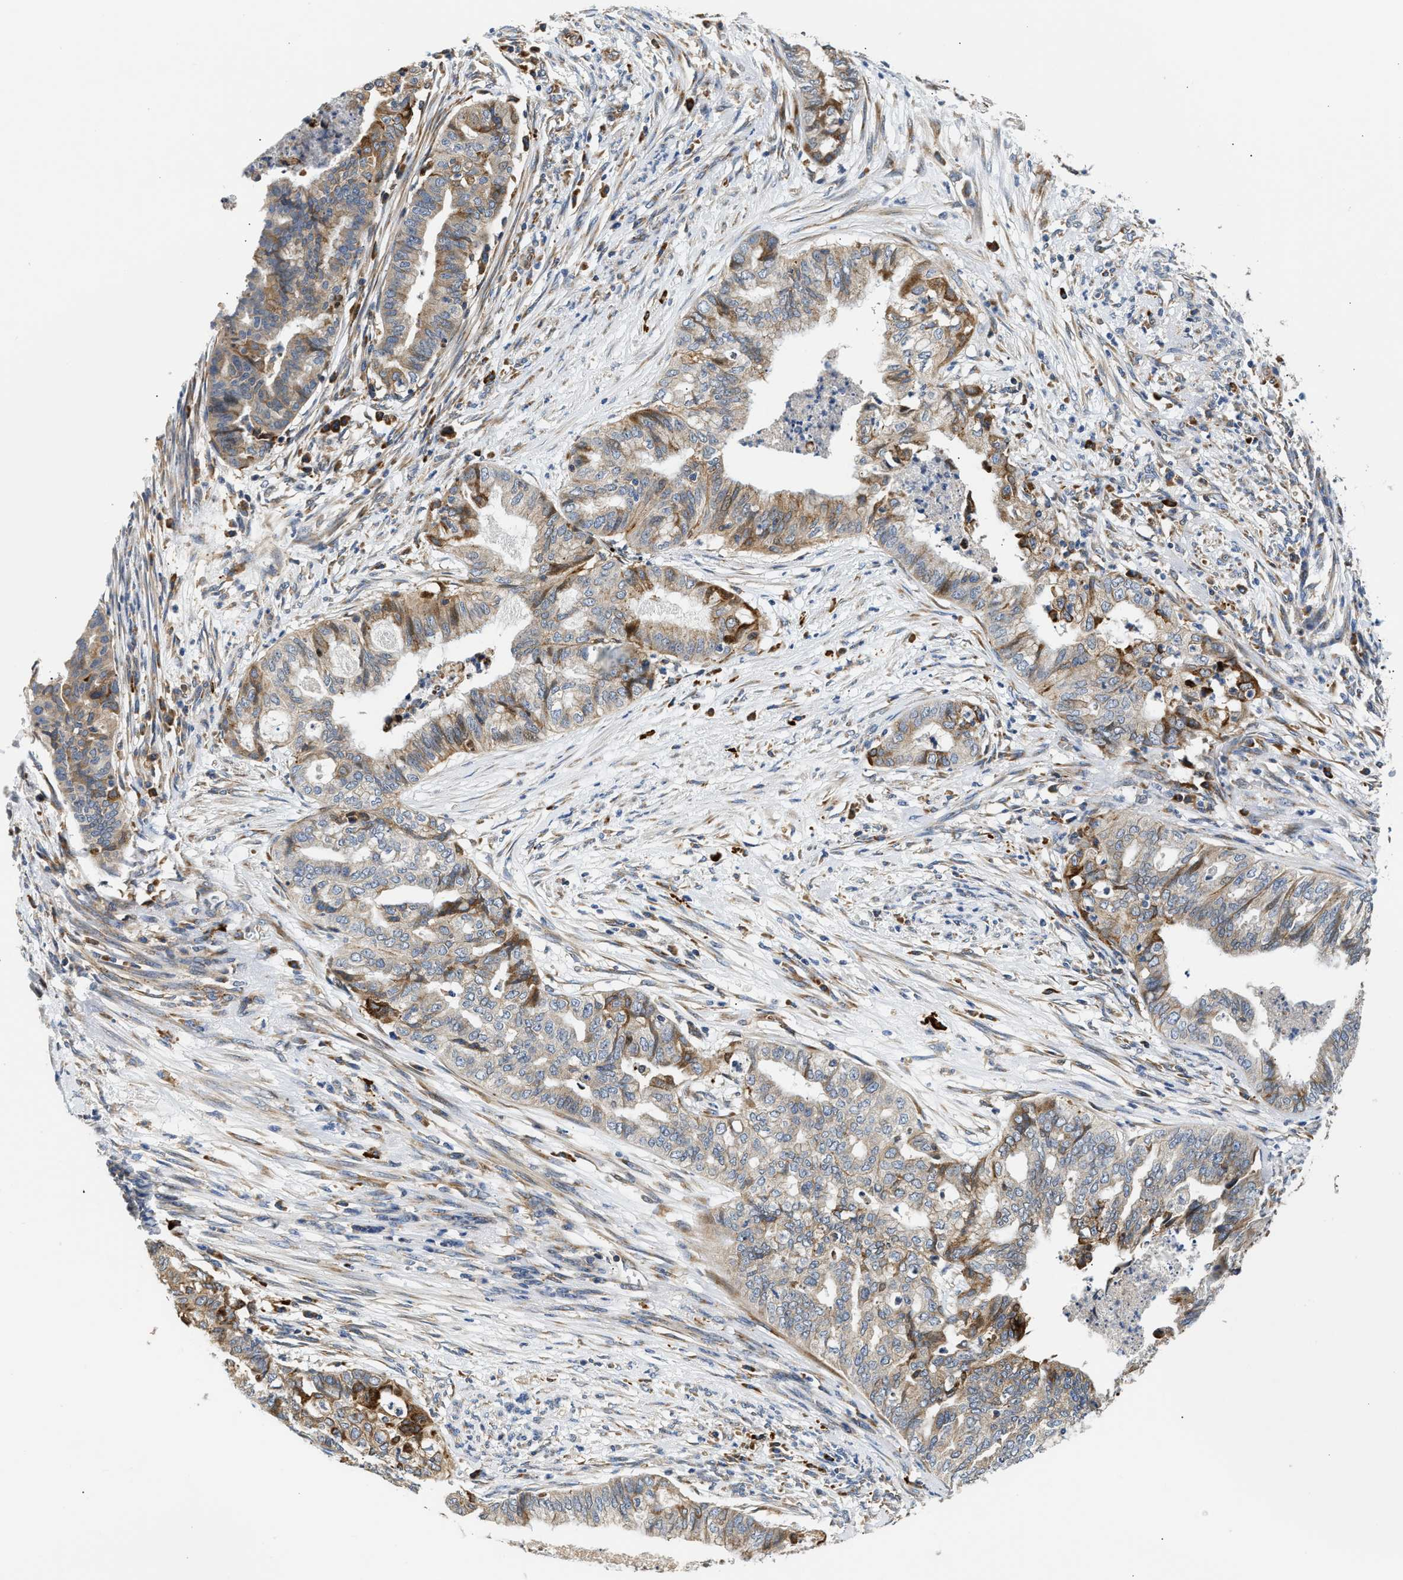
{"staining": {"intensity": "weak", "quantity": "25%-75%", "location": "cytoplasmic/membranous"}, "tissue": "endometrial cancer", "cell_type": "Tumor cells", "image_type": "cancer", "snomed": [{"axis": "morphology", "description": "Adenocarcinoma, NOS"}, {"axis": "topography", "description": "Endometrium"}], "caption": "Immunohistochemistry (IHC) staining of adenocarcinoma (endometrial), which shows low levels of weak cytoplasmic/membranous staining in approximately 25%-75% of tumor cells indicating weak cytoplasmic/membranous protein staining. The staining was performed using DAB (3,3'-diaminobenzidine) (brown) for protein detection and nuclei were counterstained in hematoxylin (blue).", "gene": "AMZ1", "patient": {"sex": "female", "age": 79}}